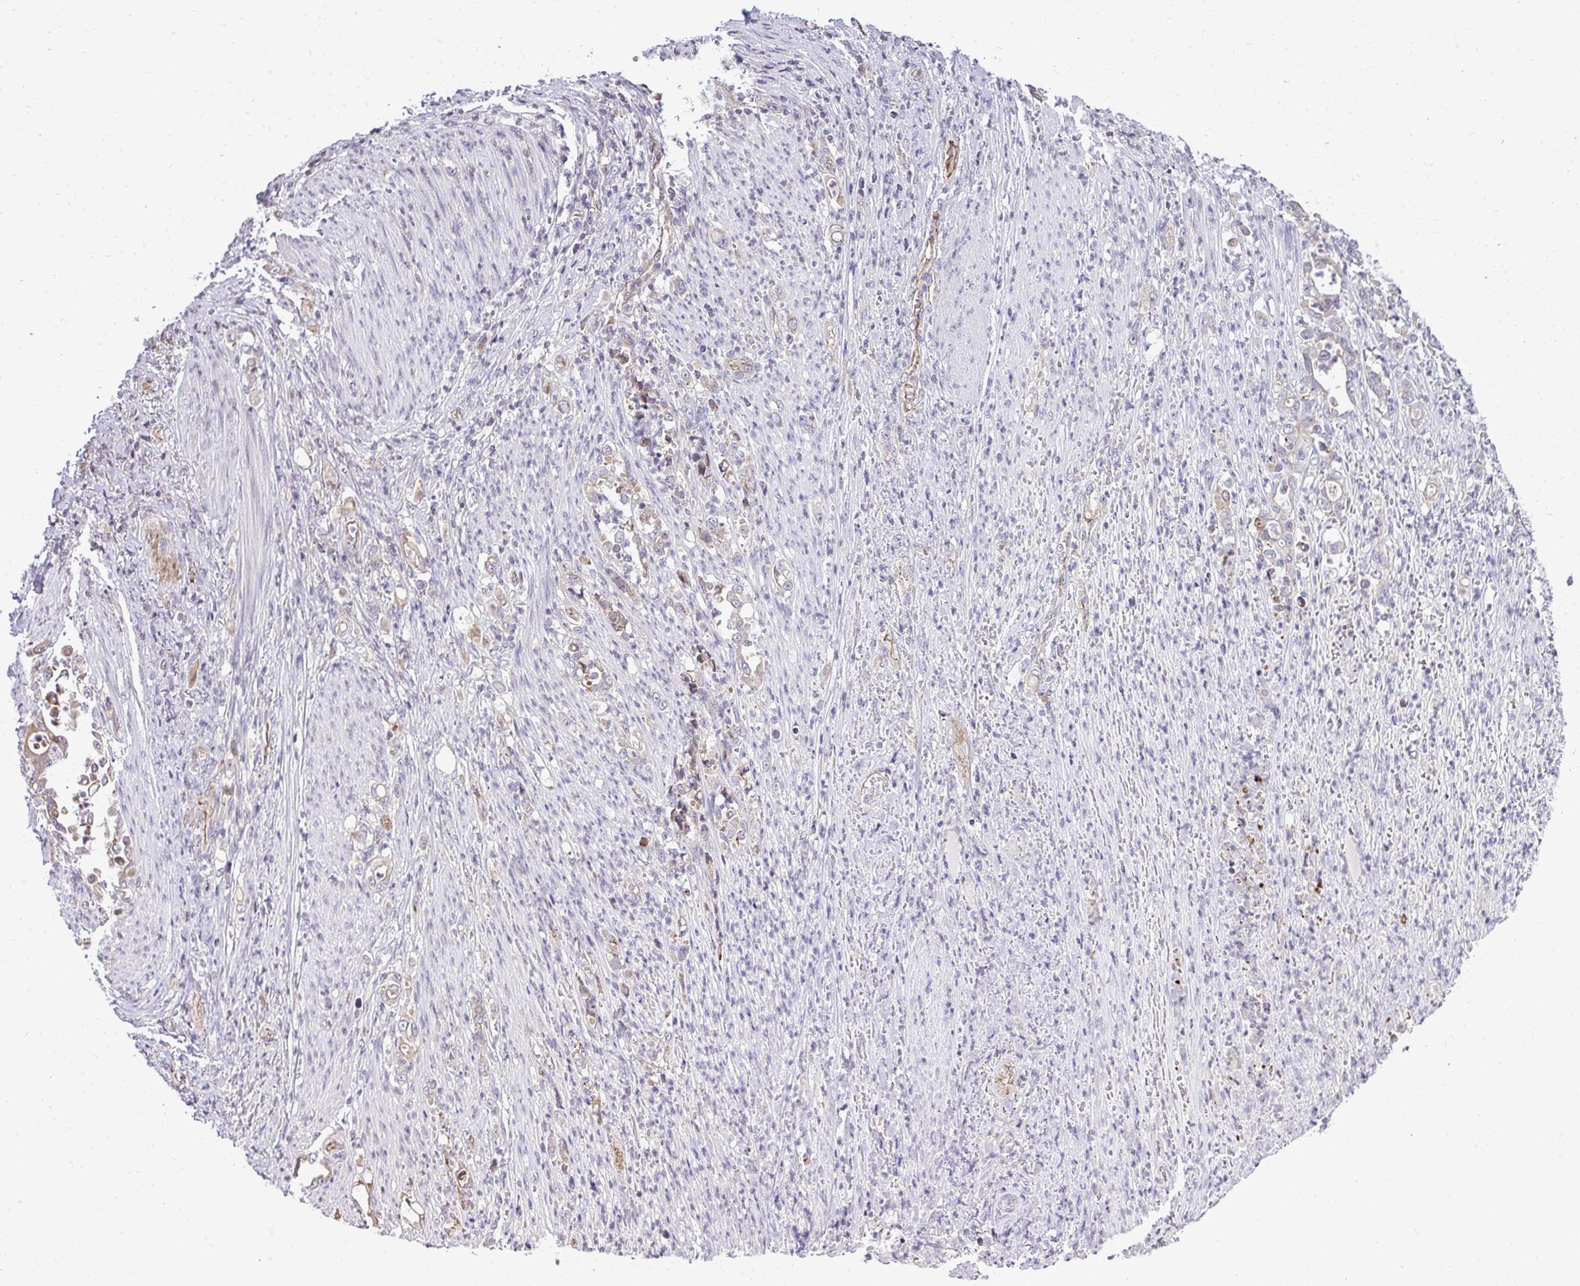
{"staining": {"intensity": "weak", "quantity": "<25%", "location": "cytoplasmic/membranous"}, "tissue": "stomach cancer", "cell_type": "Tumor cells", "image_type": "cancer", "snomed": [{"axis": "morphology", "description": "Normal tissue, NOS"}, {"axis": "morphology", "description": "Adenocarcinoma, NOS"}, {"axis": "topography", "description": "Stomach"}], "caption": "High power microscopy histopathology image of an immunohistochemistry micrograph of adenocarcinoma (stomach), revealing no significant positivity in tumor cells. Nuclei are stained in blue.", "gene": "METTL9", "patient": {"sex": "female", "age": 79}}